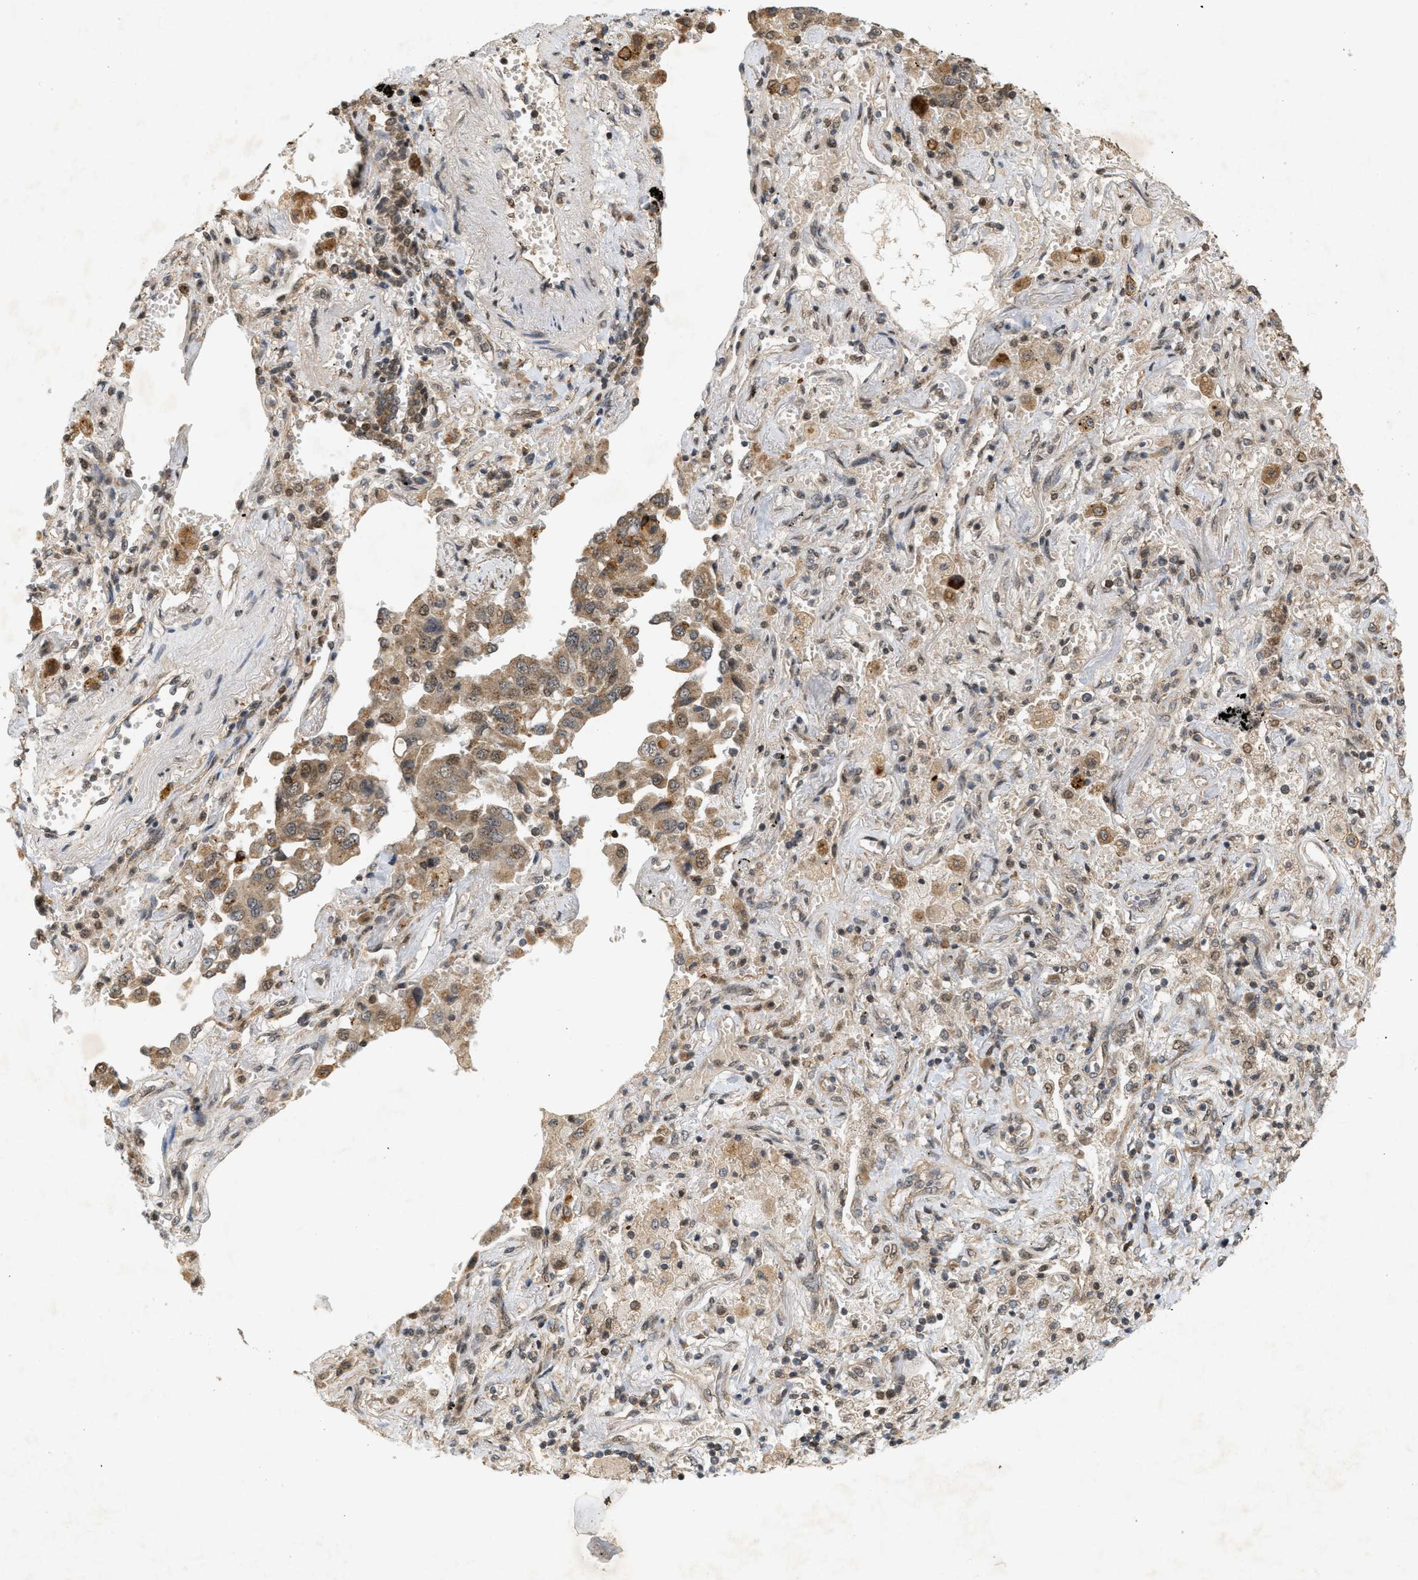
{"staining": {"intensity": "moderate", "quantity": ">75%", "location": "cytoplasmic/membranous"}, "tissue": "lung cancer", "cell_type": "Tumor cells", "image_type": "cancer", "snomed": [{"axis": "morphology", "description": "Adenocarcinoma, NOS"}, {"axis": "topography", "description": "Lung"}], "caption": "Lung adenocarcinoma stained with a protein marker shows moderate staining in tumor cells.", "gene": "PRKD1", "patient": {"sex": "female", "age": 65}}